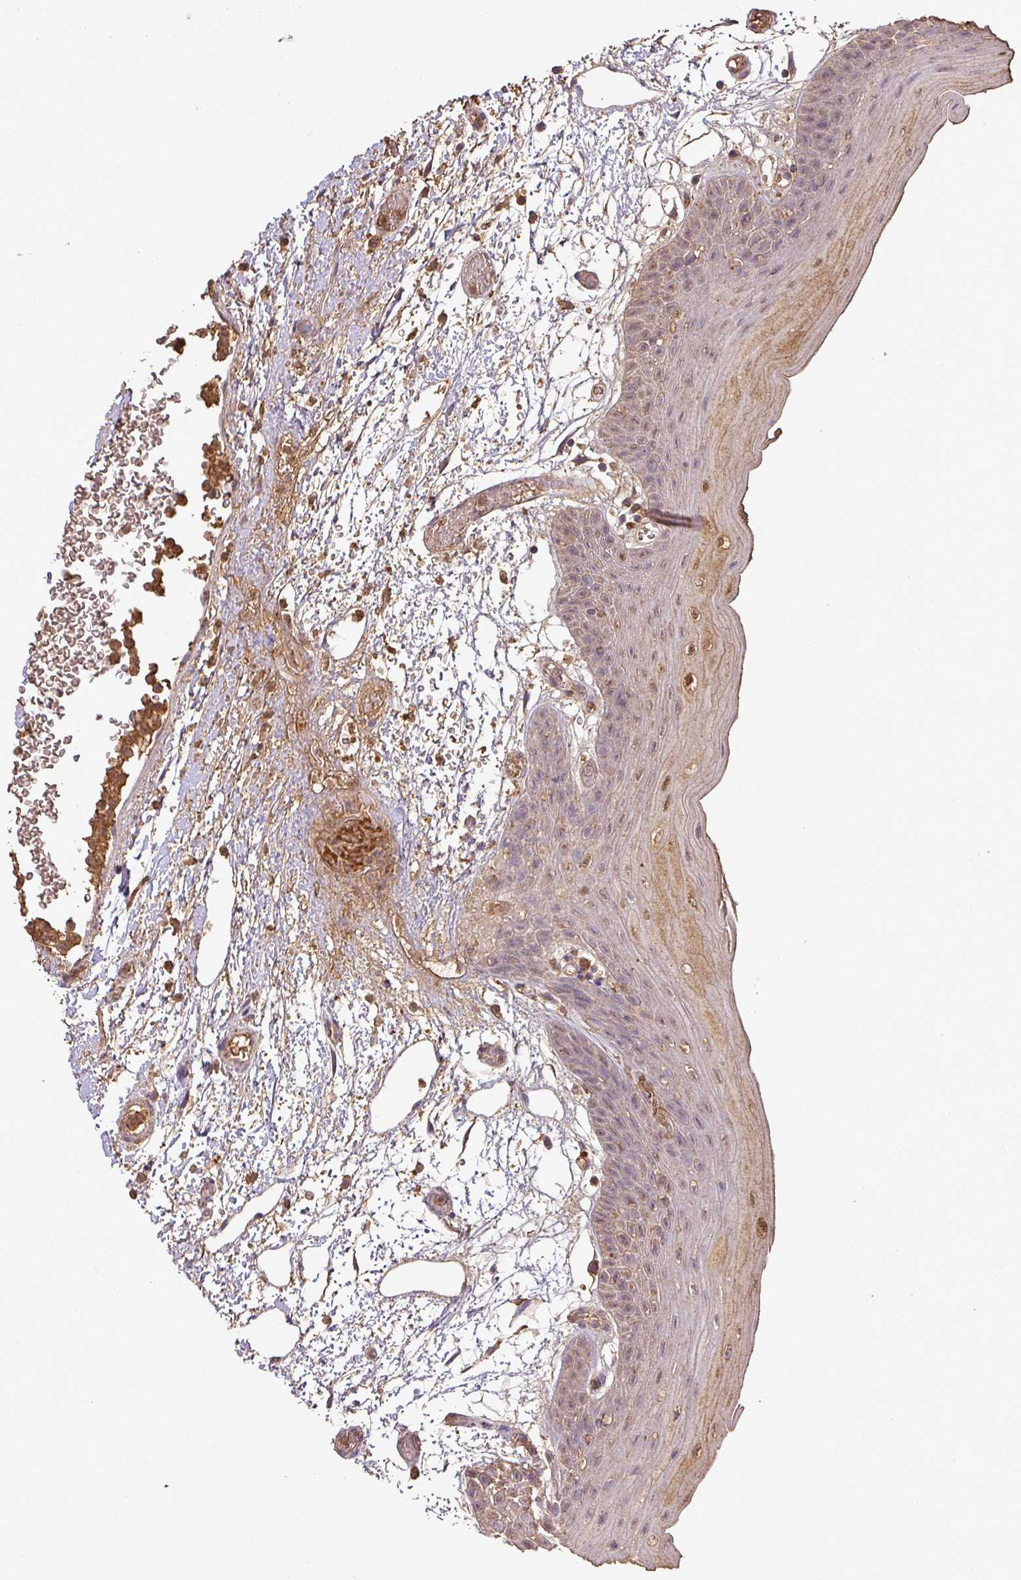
{"staining": {"intensity": "moderate", "quantity": "<25%", "location": "nuclear"}, "tissue": "oral mucosa", "cell_type": "Squamous epithelial cells", "image_type": "normal", "snomed": [{"axis": "morphology", "description": "Normal tissue, NOS"}, {"axis": "topography", "description": "Oral tissue"}, {"axis": "topography", "description": "Tounge, NOS"}], "caption": "Oral mucosa stained with a brown dye displays moderate nuclear positive expression in approximately <25% of squamous epithelial cells.", "gene": "ATAT1", "patient": {"sex": "female", "age": 59}}